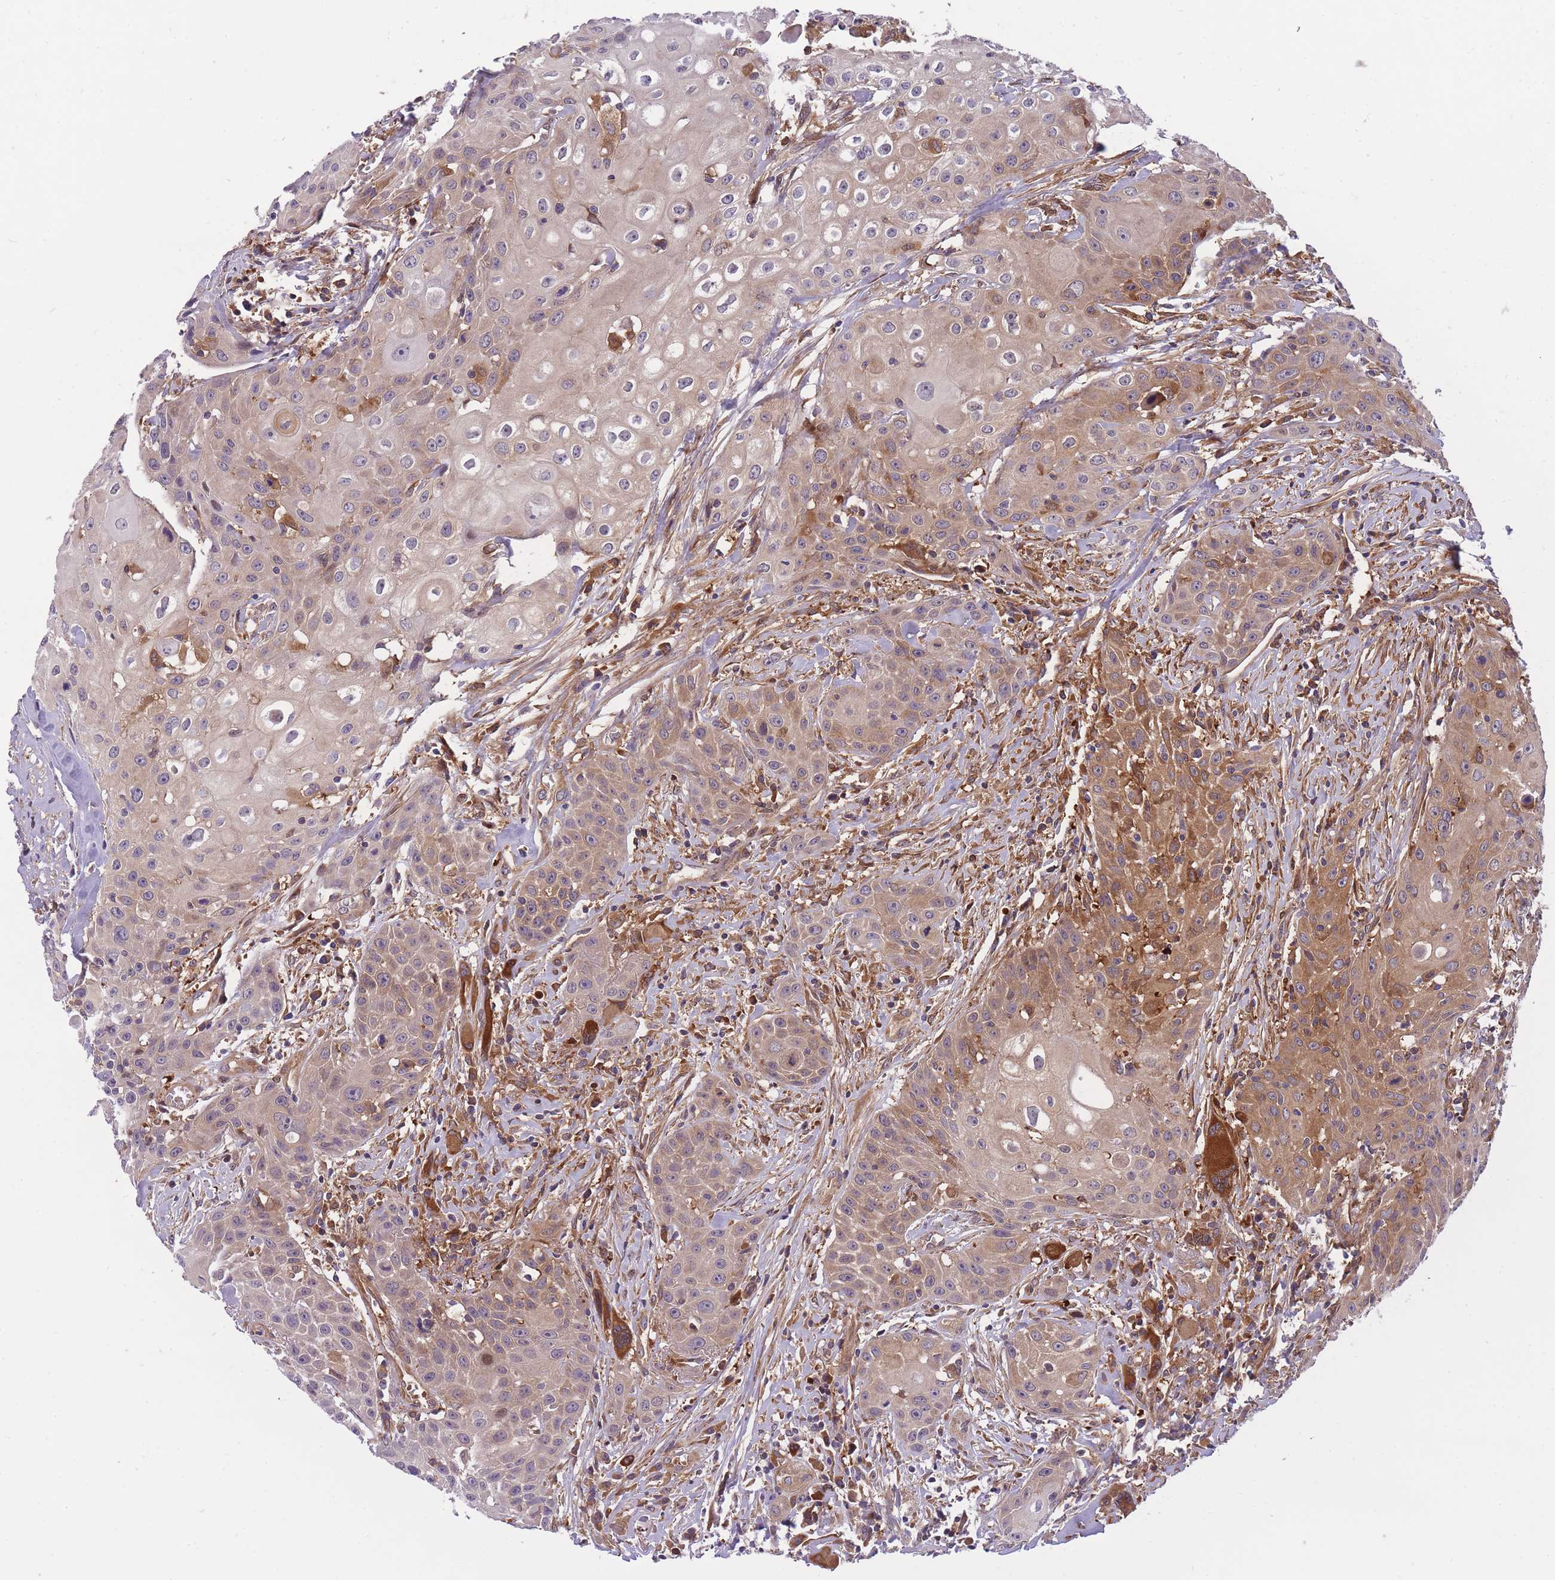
{"staining": {"intensity": "moderate", "quantity": "25%-75%", "location": "cytoplasmic/membranous"}, "tissue": "head and neck cancer", "cell_type": "Tumor cells", "image_type": "cancer", "snomed": [{"axis": "morphology", "description": "Squamous cell carcinoma, NOS"}, {"axis": "topography", "description": "Oral tissue"}, {"axis": "topography", "description": "Head-Neck"}], "caption": "This is a histology image of IHC staining of head and neck cancer, which shows moderate expression in the cytoplasmic/membranous of tumor cells.", "gene": "CRYGN", "patient": {"sex": "female", "age": 82}}